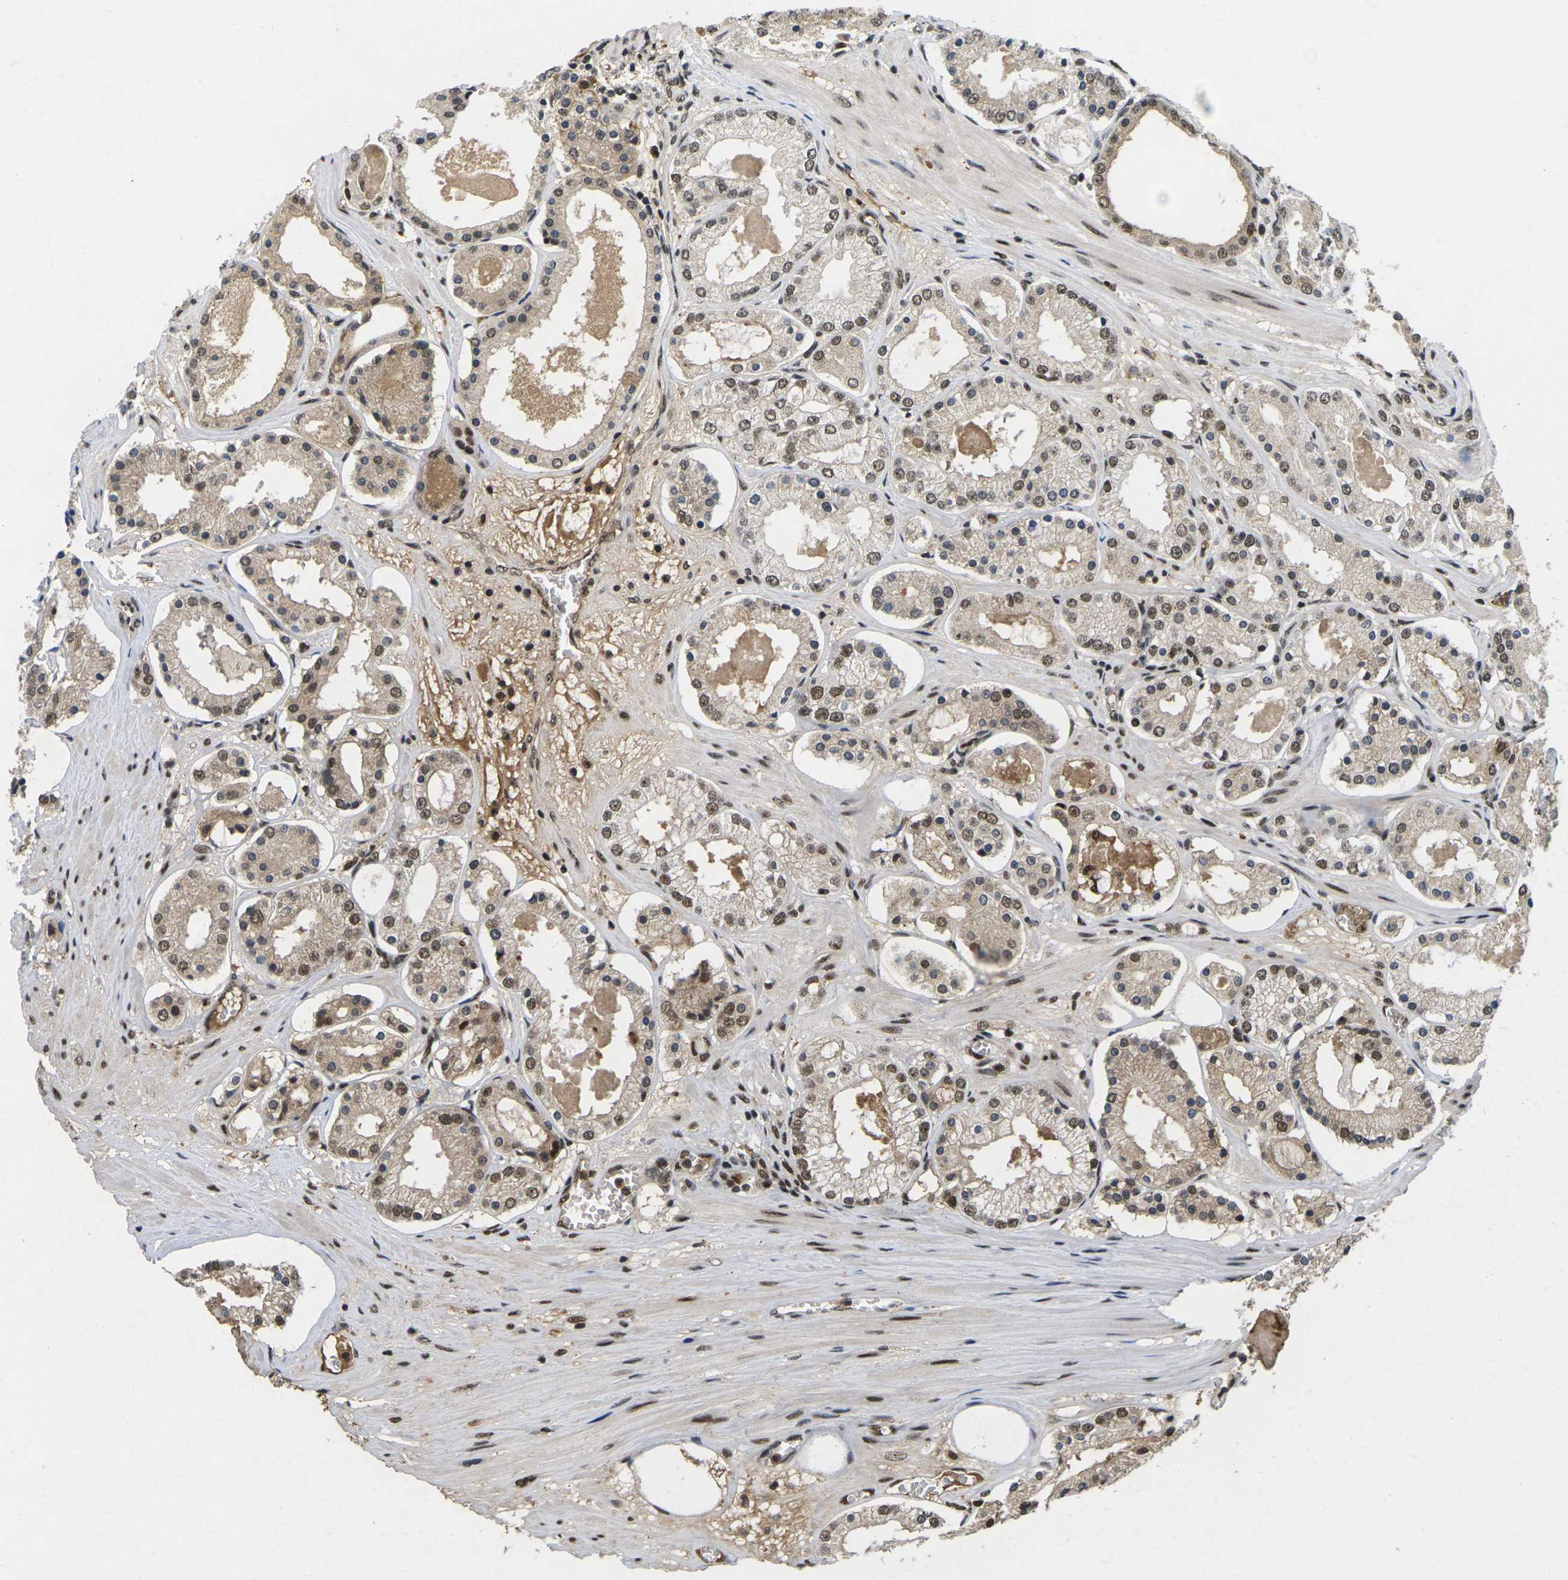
{"staining": {"intensity": "moderate", "quantity": ">75%", "location": "nuclear"}, "tissue": "prostate cancer", "cell_type": "Tumor cells", "image_type": "cancer", "snomed": [{"axis": "morphology", "description": "Adenocarcinoma, High grade"}, {"axis": "topography", "description": "Prostate"}], "caption": "Protein expression analysis of prostate high-grade adenocarcinoma exhibits moderate nuclear staining in approximately >75% of tumor cells.", "gene": "GTF2E1", "patient": {"sex": "male", "age": 66}}